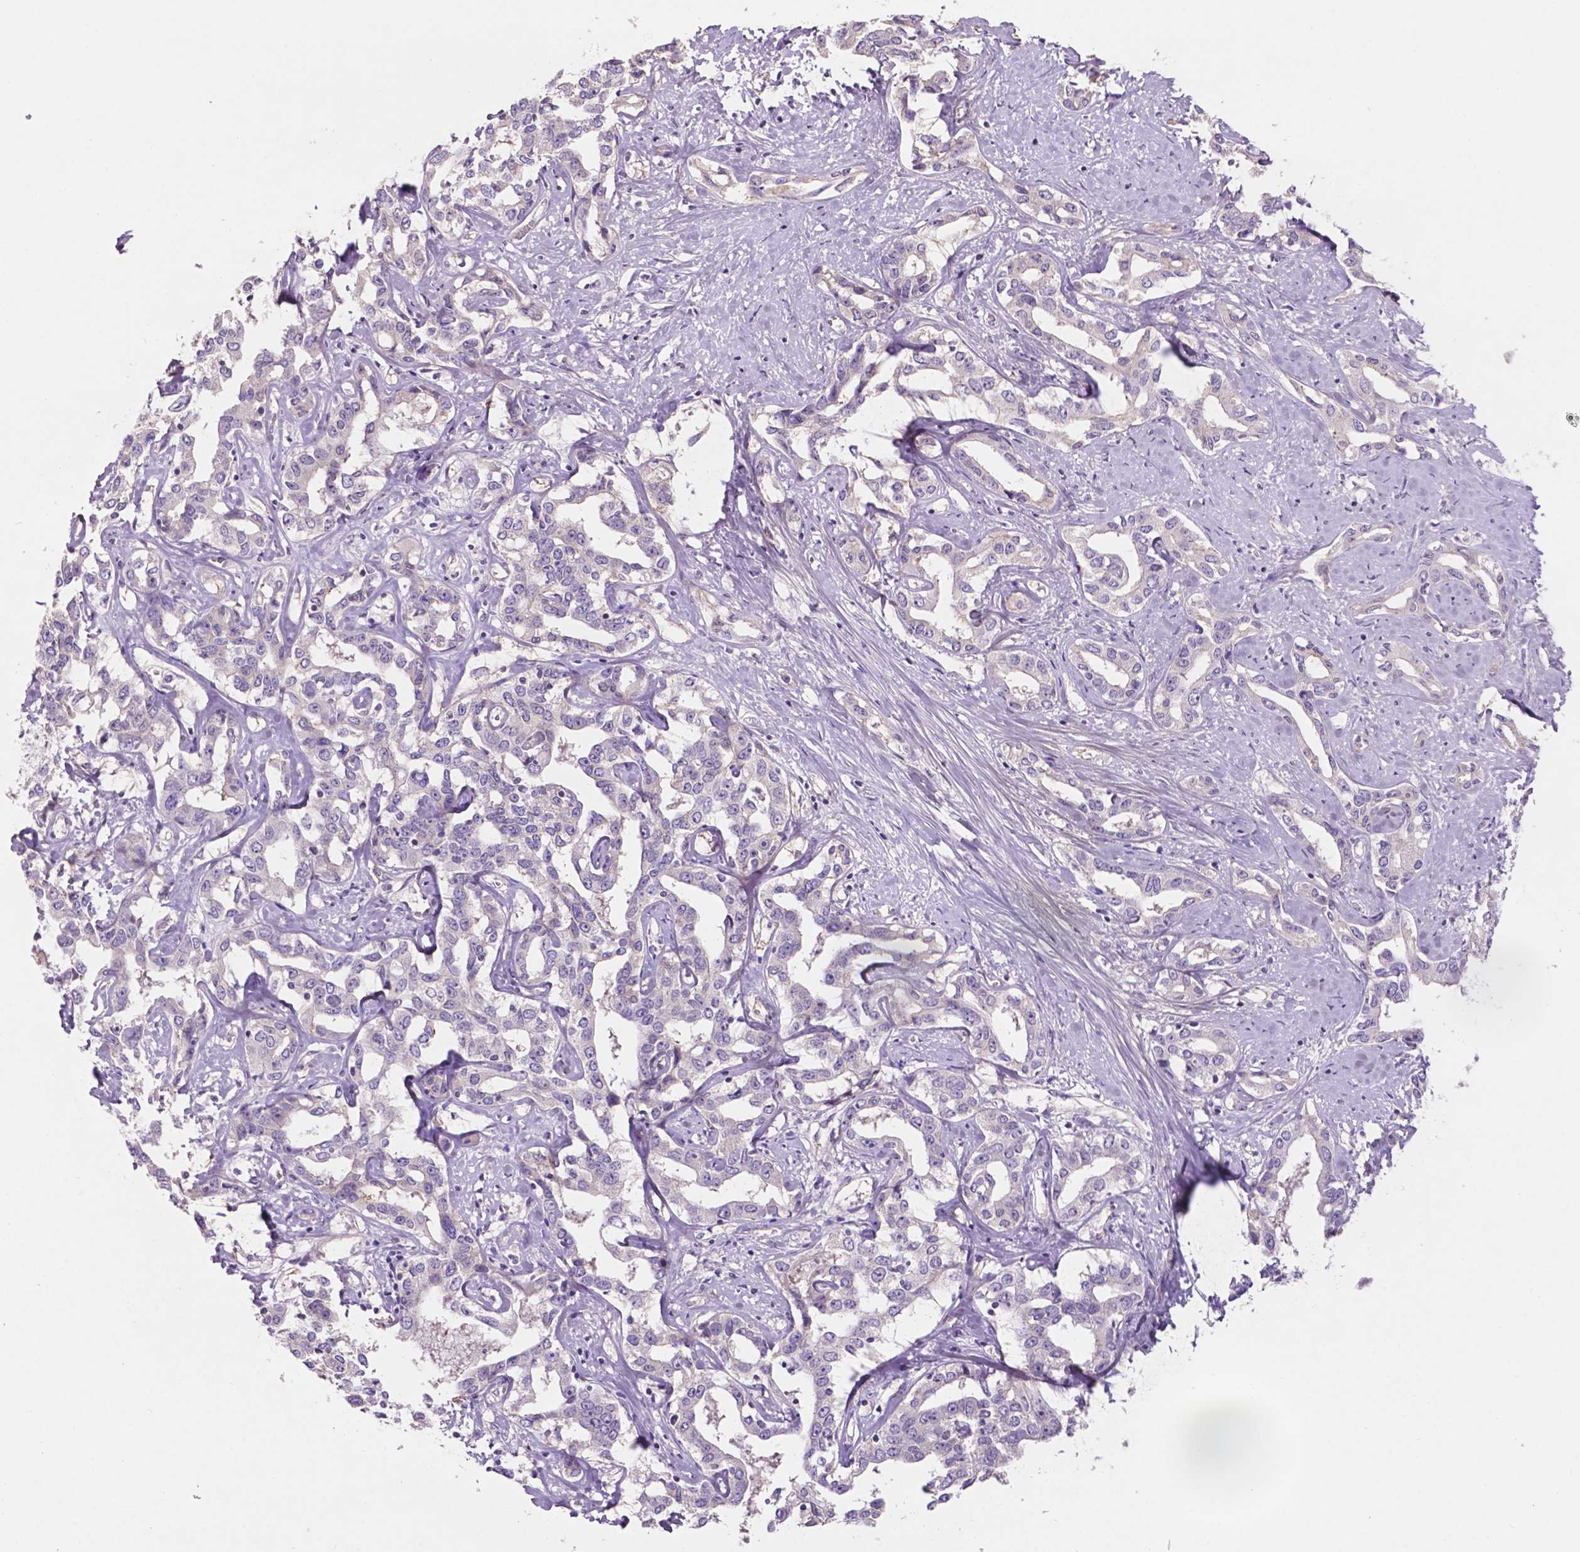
{"staining": {"intensity": "negative", "quantity": "none", "location": "none"}, "tissue": "liver cancer", "cell_type": "Tumor cells", "image_type": "cancer", "snomed": [{"axis": "morphology", "description": "Cholangiocarcinoma"}, {"axis": "topography", "description": "Liver"}], "caption": "Tumor cells are negative for brown protein staining in liver cholangiocarcinoma. The staining was performed using DAB (3,3'-diaminobenzidine) to visualize the protein expression in brown, while the nuclei were stained in blue with hematoxylin (Magnification: 20x).", "gene": "ARL5C", "patient": {"sex": "male", "age": 59}}